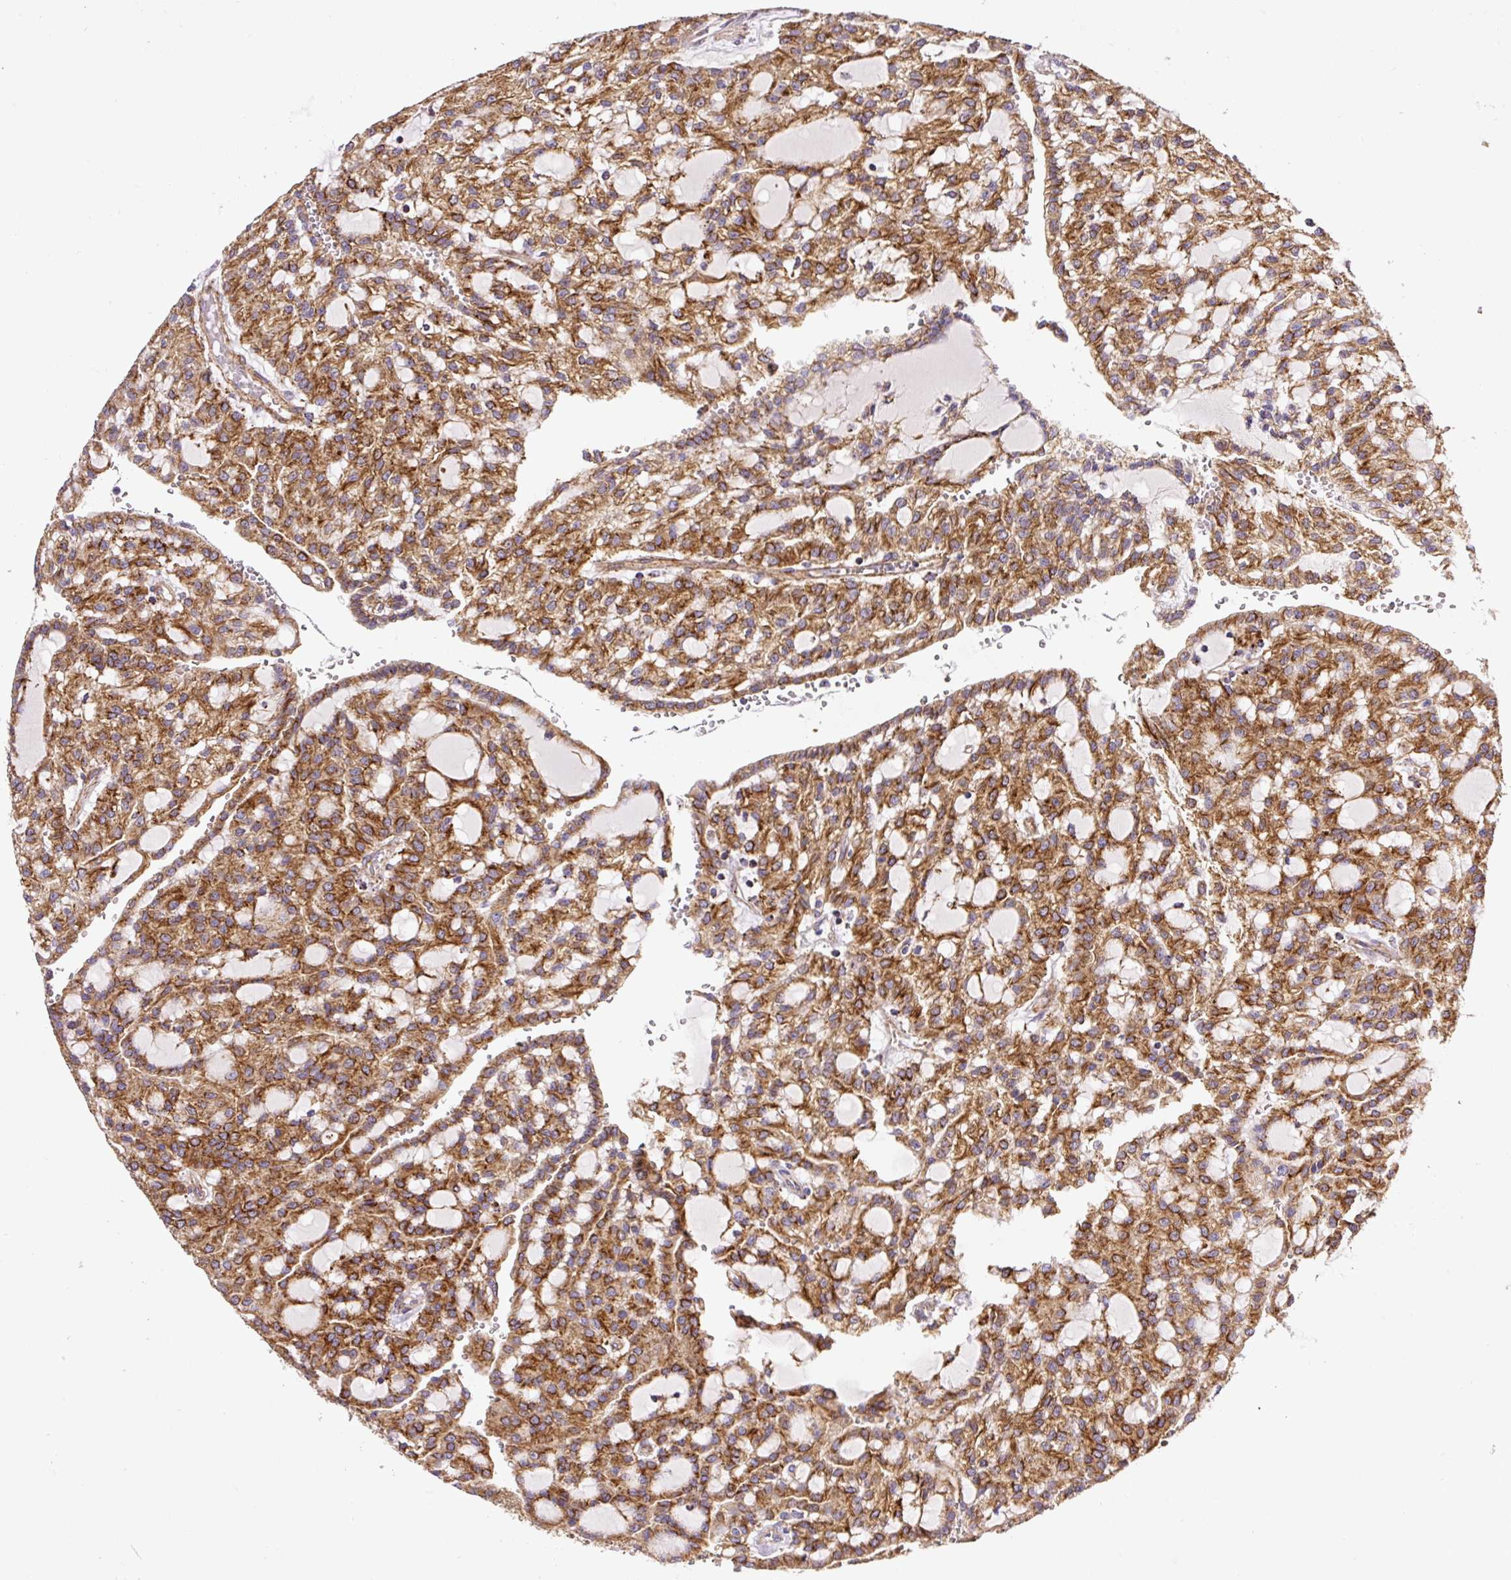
{"staining": {"intensity": "moderate", "quantity": ">75%", "location": "cytoplasmic/membranous"}, "tissue": "renal cancer", "cell_type": "Tumor cells", "image_type": "cancer", "snomed": [{"axis": "morphology", "description": "Adenocarcinoma, NOS"}, {"axis": "topography", "description": "Kidney"}], "caption": "Protein staining of adenocarcinoma (renal) tissue demonstrates moderate cytoplasmic/membranous positivity in approximately >75% of tumor cells.", "gene": "RNF170", "patient": {"sex": "male", "age": 63}}